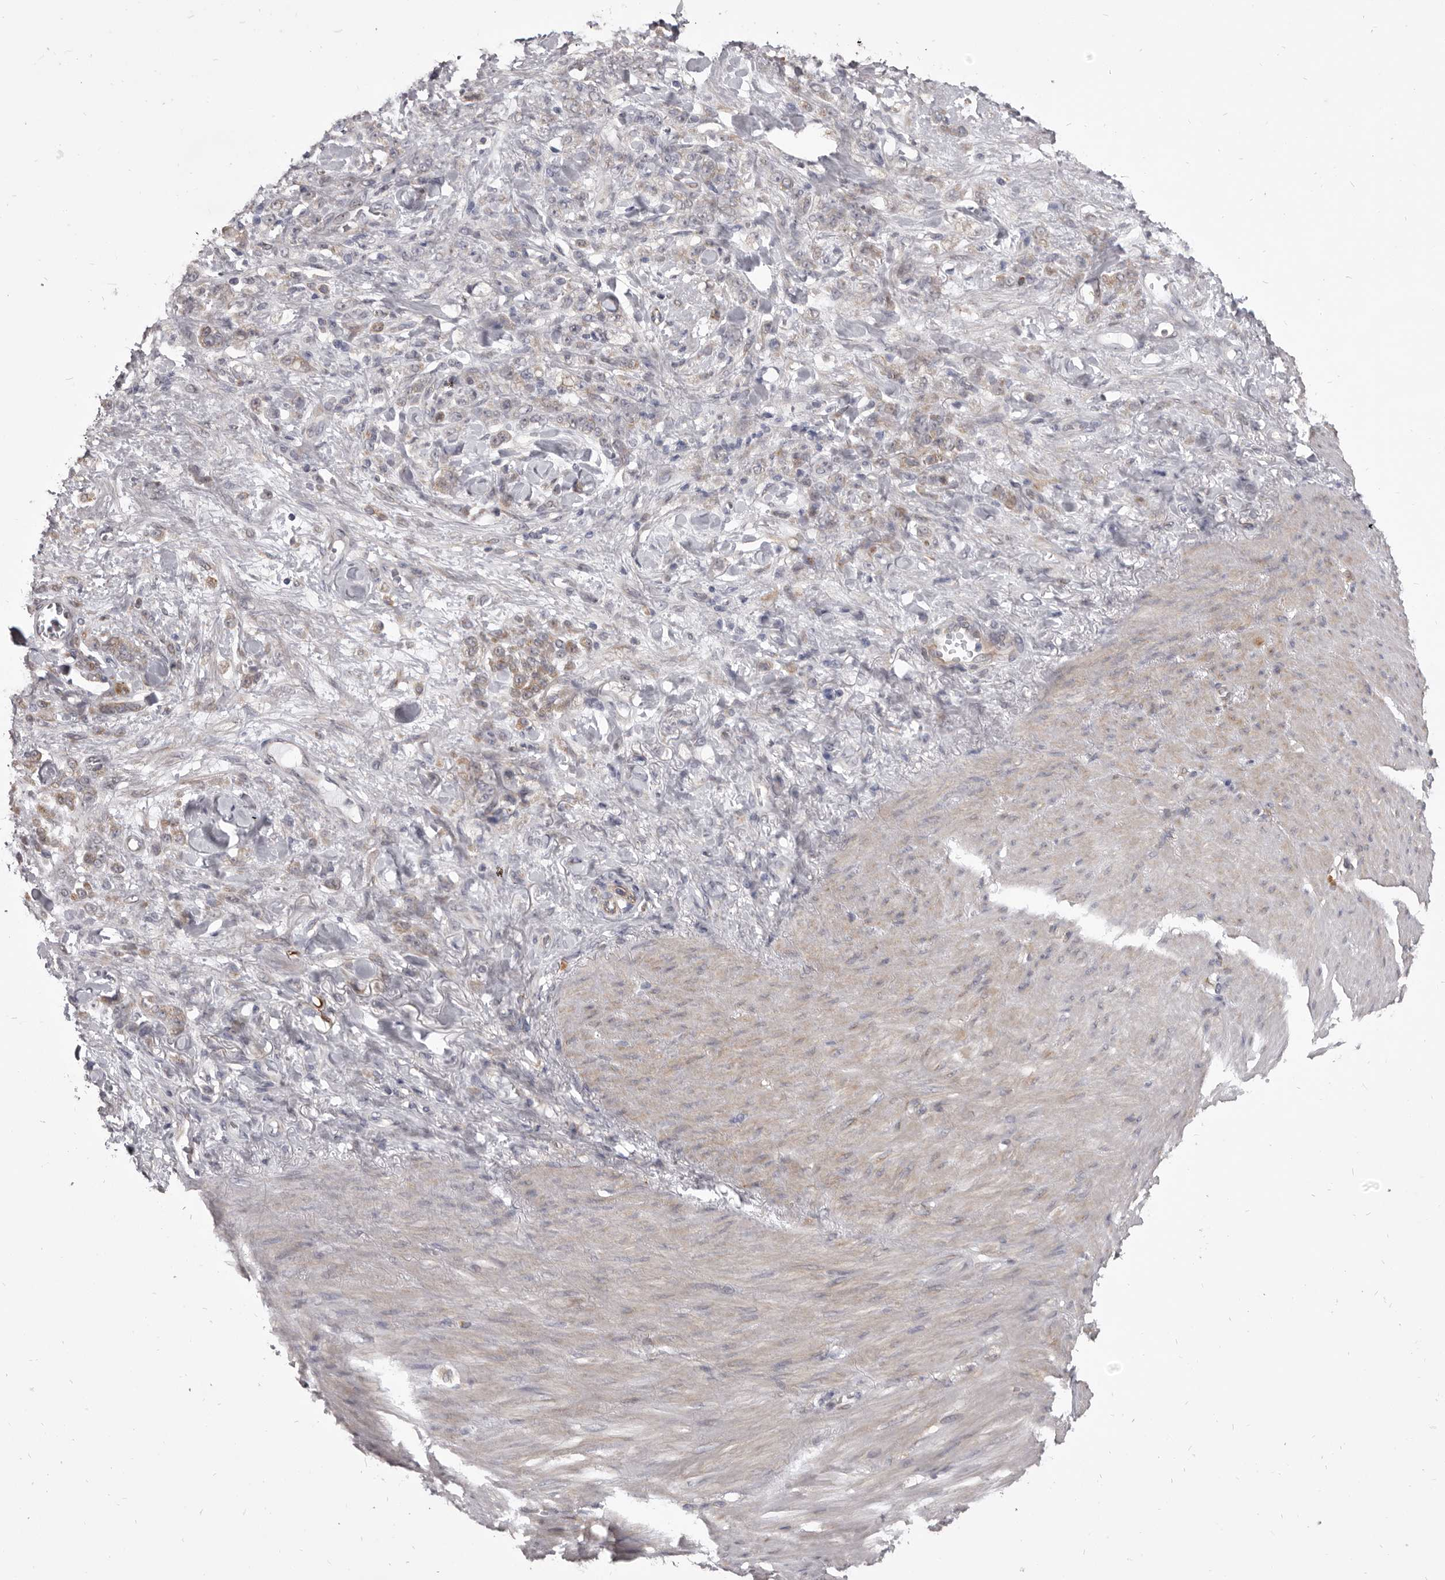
{"staining": {"intensity": "weak", "quantity": "<25%", "location": "cytoplasmic/membranous"}, "tissue": "stomach cancer", "cell_type": "Tumor cells", "image_type": "cancer", "snomed": [{"axis": "morphology", "description": "Normal tissue, NOS"}, {"axis": "morphology", "description": "Adenocarcinoma, NOS"}, {"axis": "topography", "description": "Stomach"}], "caption": "The immunohistochemistry (IHC) photomicrograph has no significant staining in tumor cells of adenocarcinoma (stomach) tissue.", "gene": "VPS45", "patient": {"sex": "male", "age": 82}}